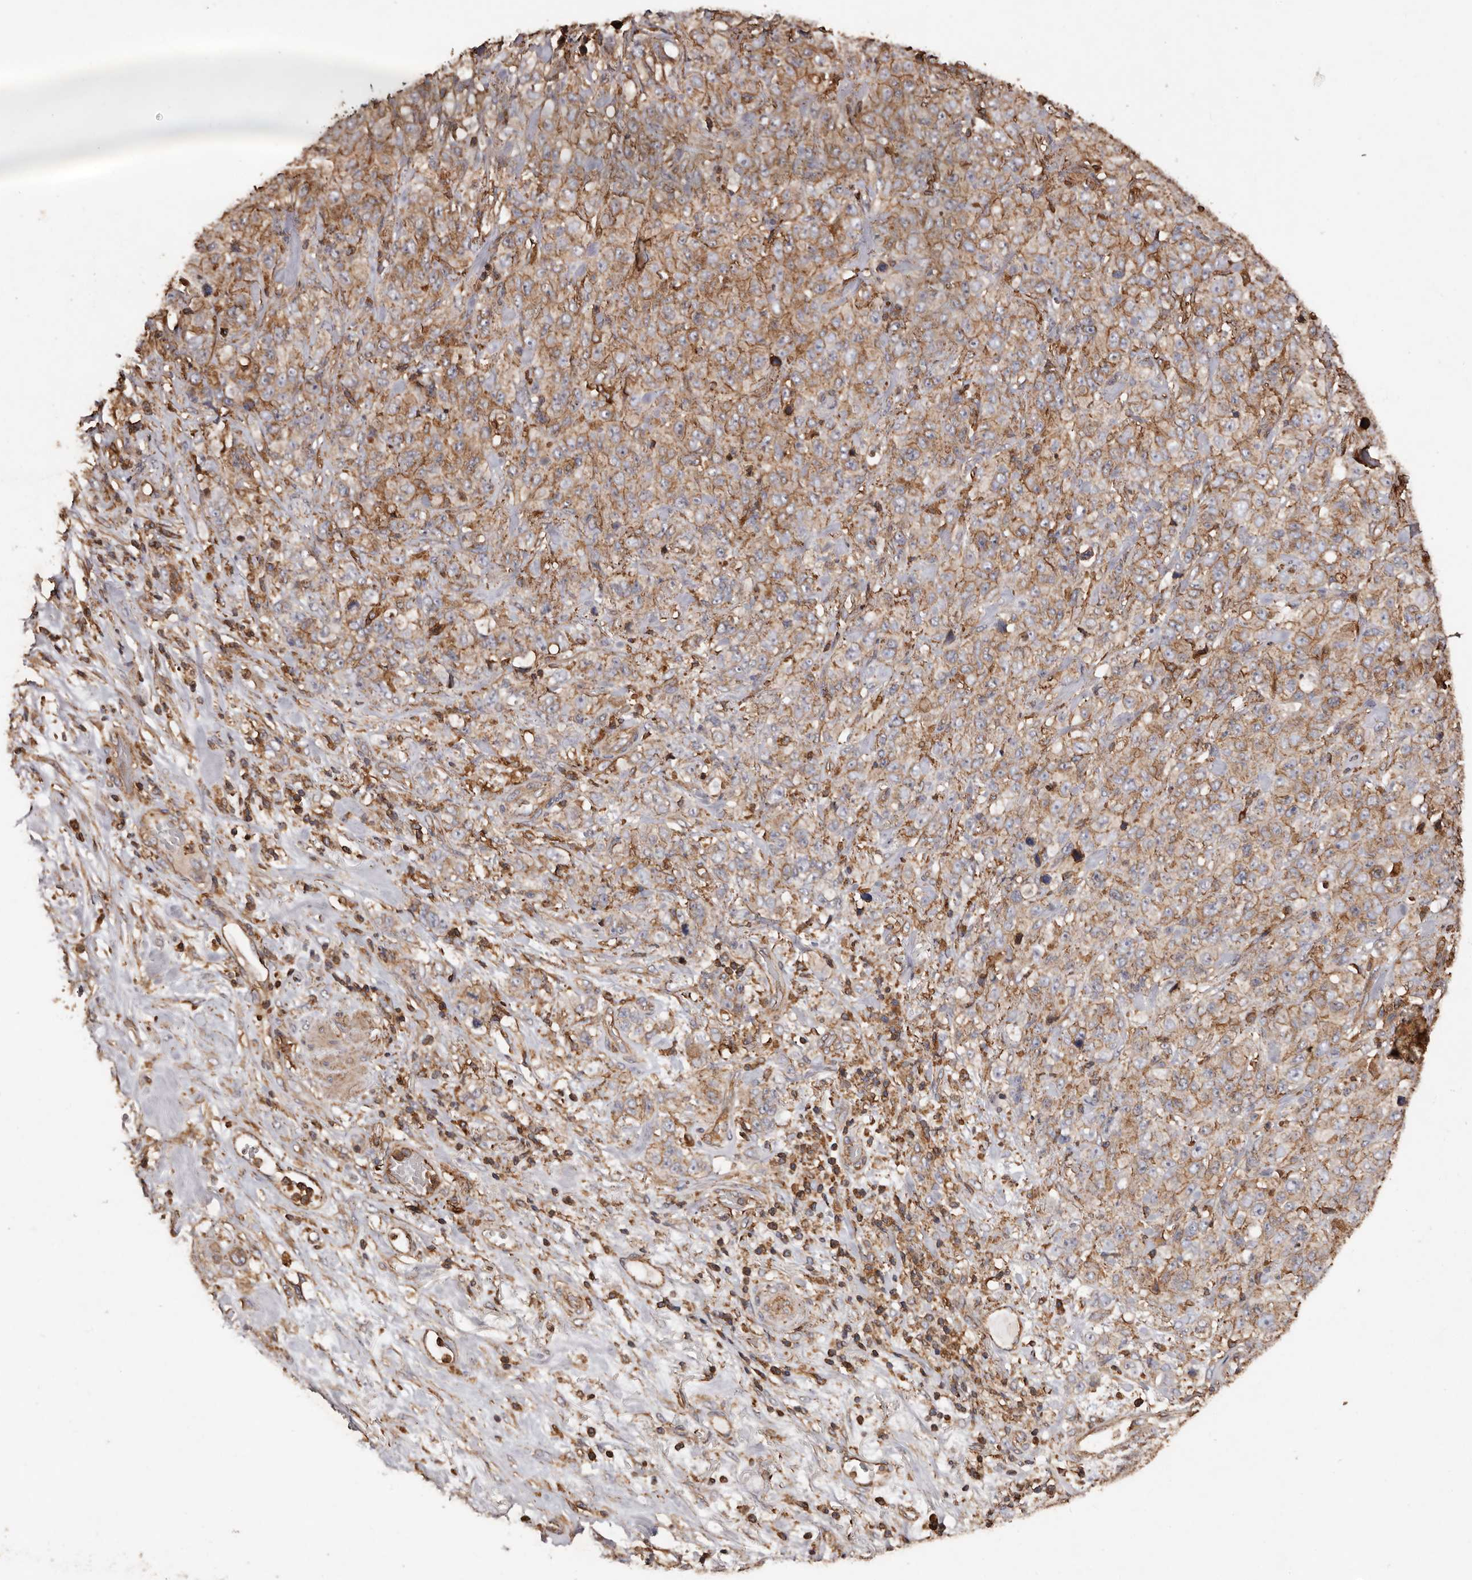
{"staining": {"intensity": "moderate", "quantity": ">75%", "location": "cytoplasmic/membranous"}, "tissue": "stomach cancer", "cell_type": "Tumor cells", "image_type": "cancer", "snomed": [{"axis": "morphology", "description": "Adenocarcinoma, NOS"}, {"axis": "topography", "description": "Stomach"}], "caption": "A histopathology image of stomach cancer stained for a protein shows moderate cytoplasmic/membranous brown staining in tumor cells. (DAB (3,3'-diaminobenzidine) IHC with brightfield microscopy, high magnification).", "gene": "COQ8B", "patient": {"sex": "male", "age": 48}}